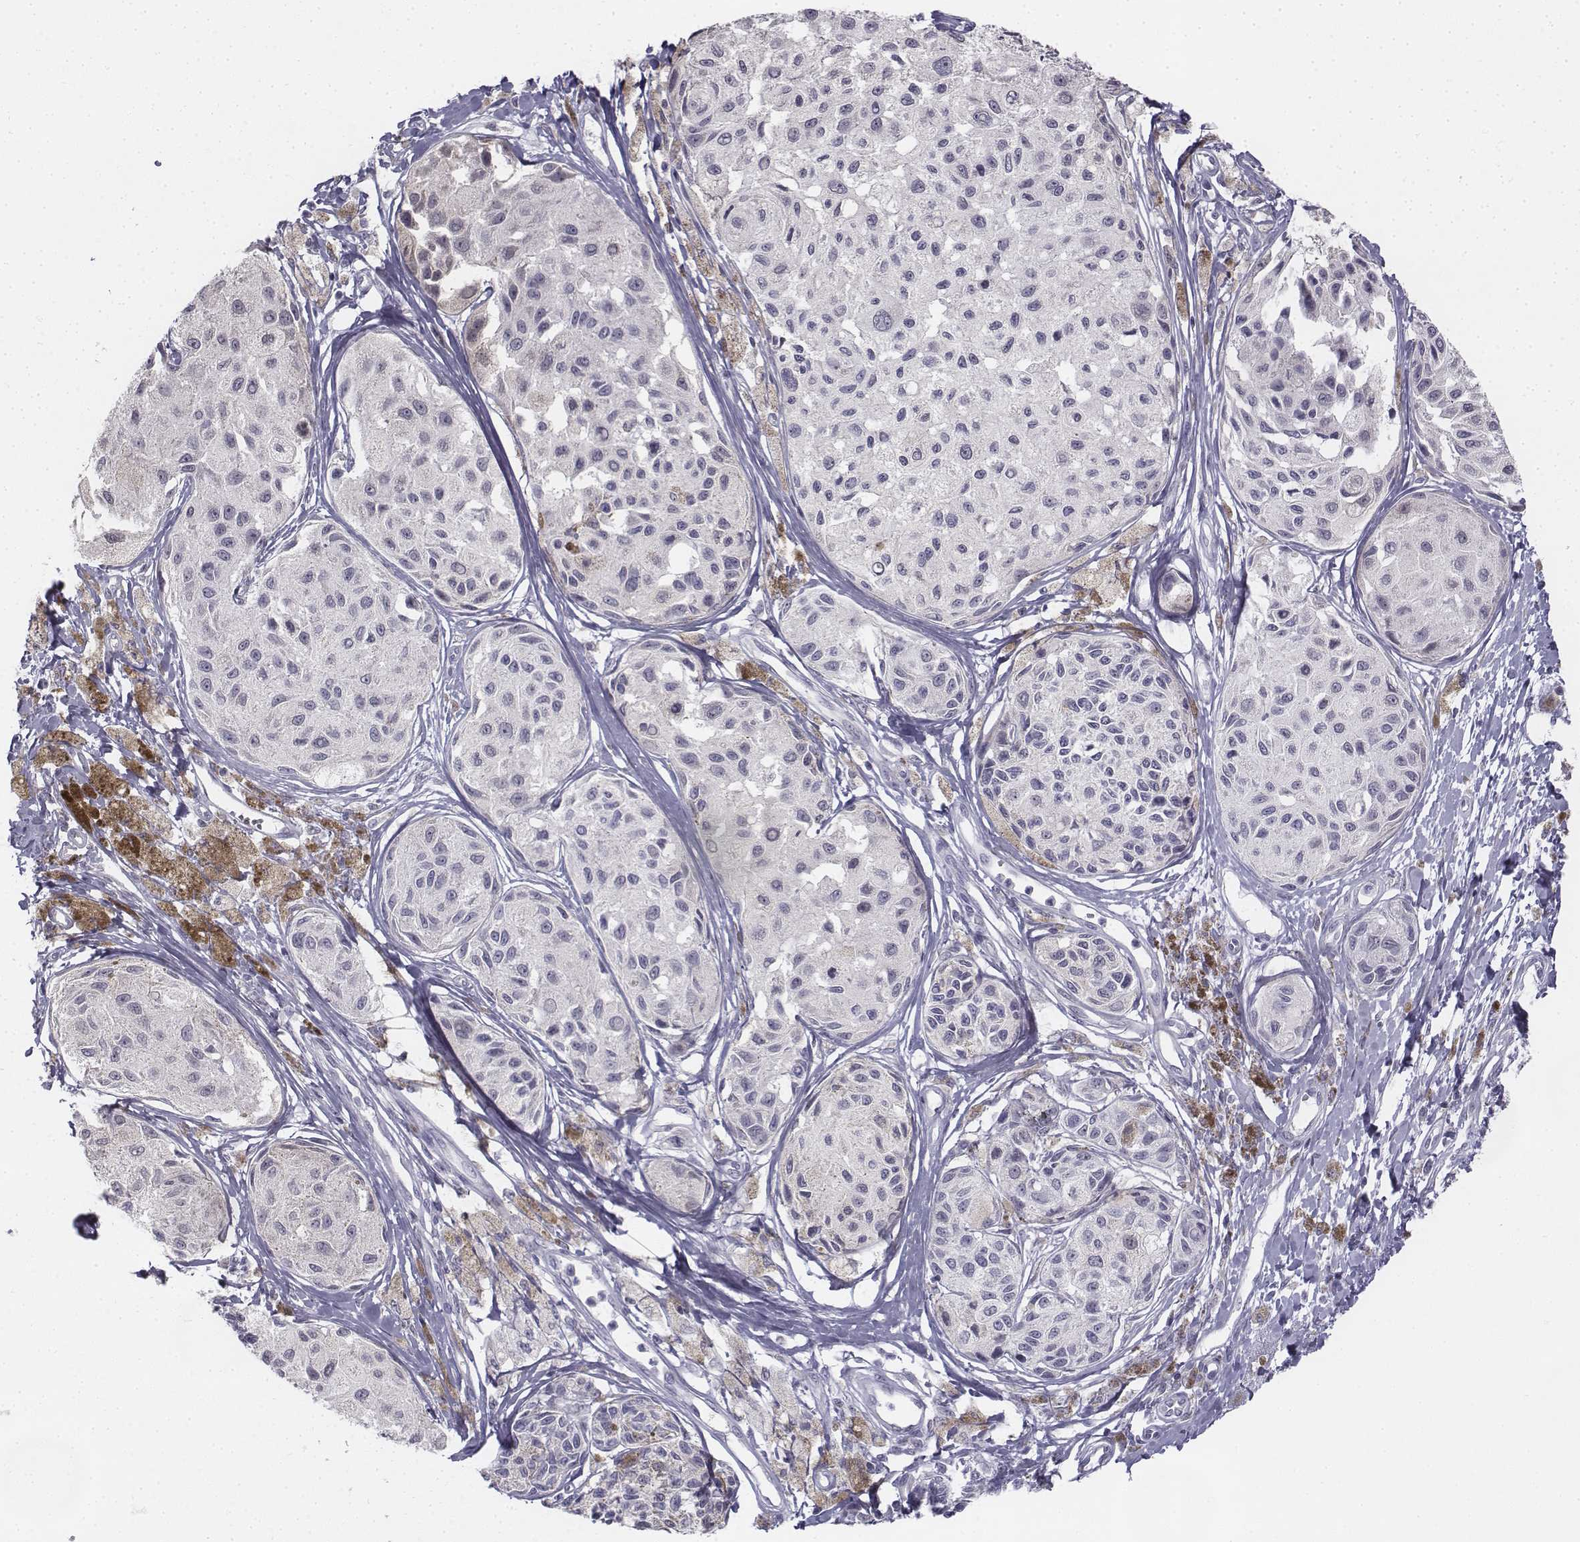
{"staining": {"intensity": "negative", "quantity": "none", "location": "none"}, "tissue": "melanoma", "cell_type": "Tumor cells", "image_type": "cancer", "snomed": [{"axis": "morphology", "description": "Malignant melanoma, NOS"}, {"axis": "topography", "description": "Skin"}], "caption": "The immunohistochemistry photomicrograph has no significant expression in tumor cells of malignant melanoma tissue.", "gene": "PENK", "patient": {"sex": "female", "age": 38}}